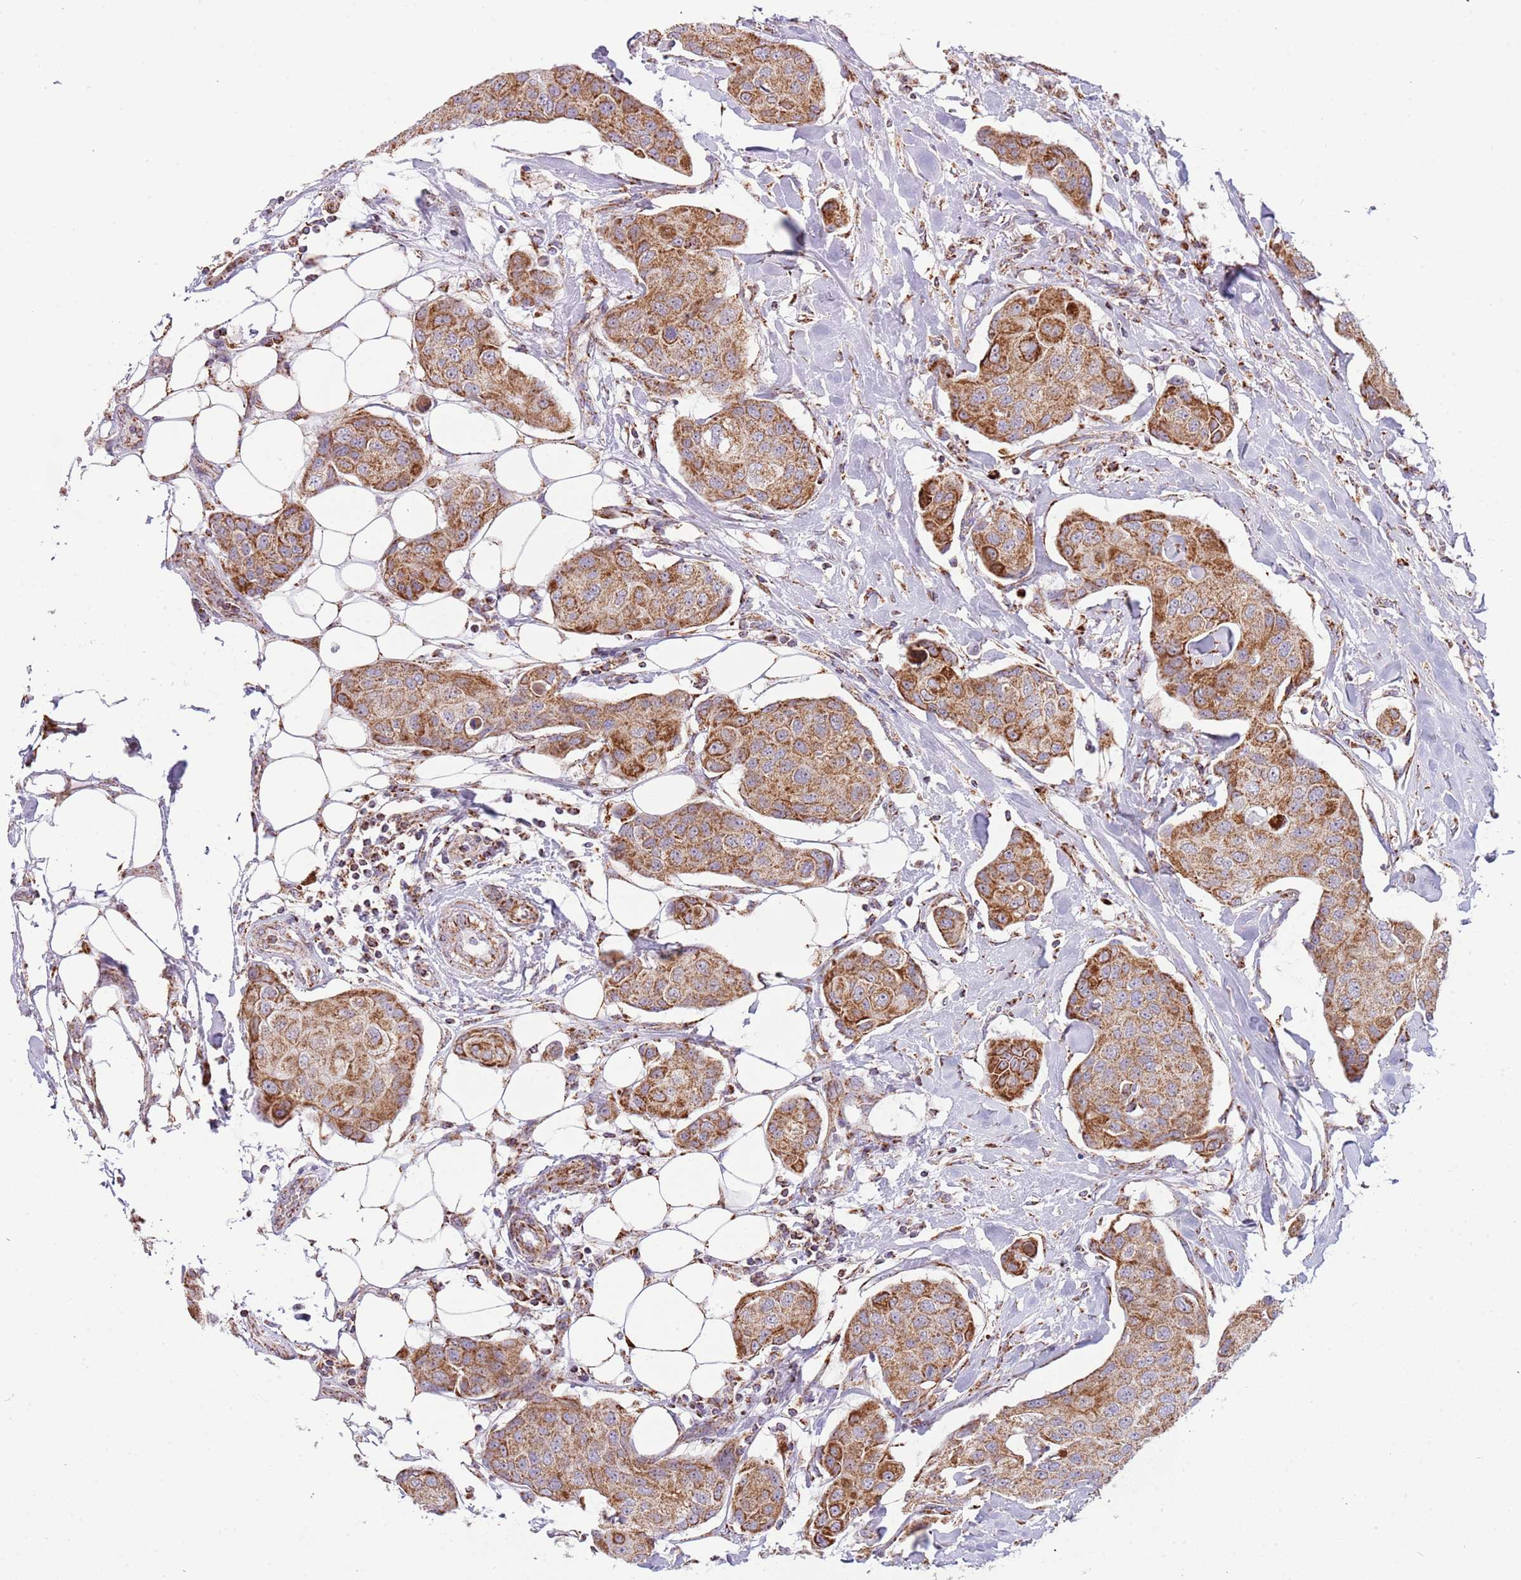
{"staining": {"intensity": "moderate", "quantity": ">75%", "location": "cytoplasmic/membranous"}, "tissue": "breast cancer", "cell_type": "Tumor cells", "image_type": "cancer", "snomed": [{"axis": "morphology", "description": "Duct carcinoma"}, {"axis": "topography", "description": "Breast"}, {"axis": "topography", "description": "Lymph node"}], "caption": "Tumor cells reveal medium levels of moderate cytoplasmic/membranous staining in approximately >75% of cells in breast cancer (infiltrating ductal carcinoma).", "gene": "LHX6", "patient": {"sex": "female", "age": 80}}